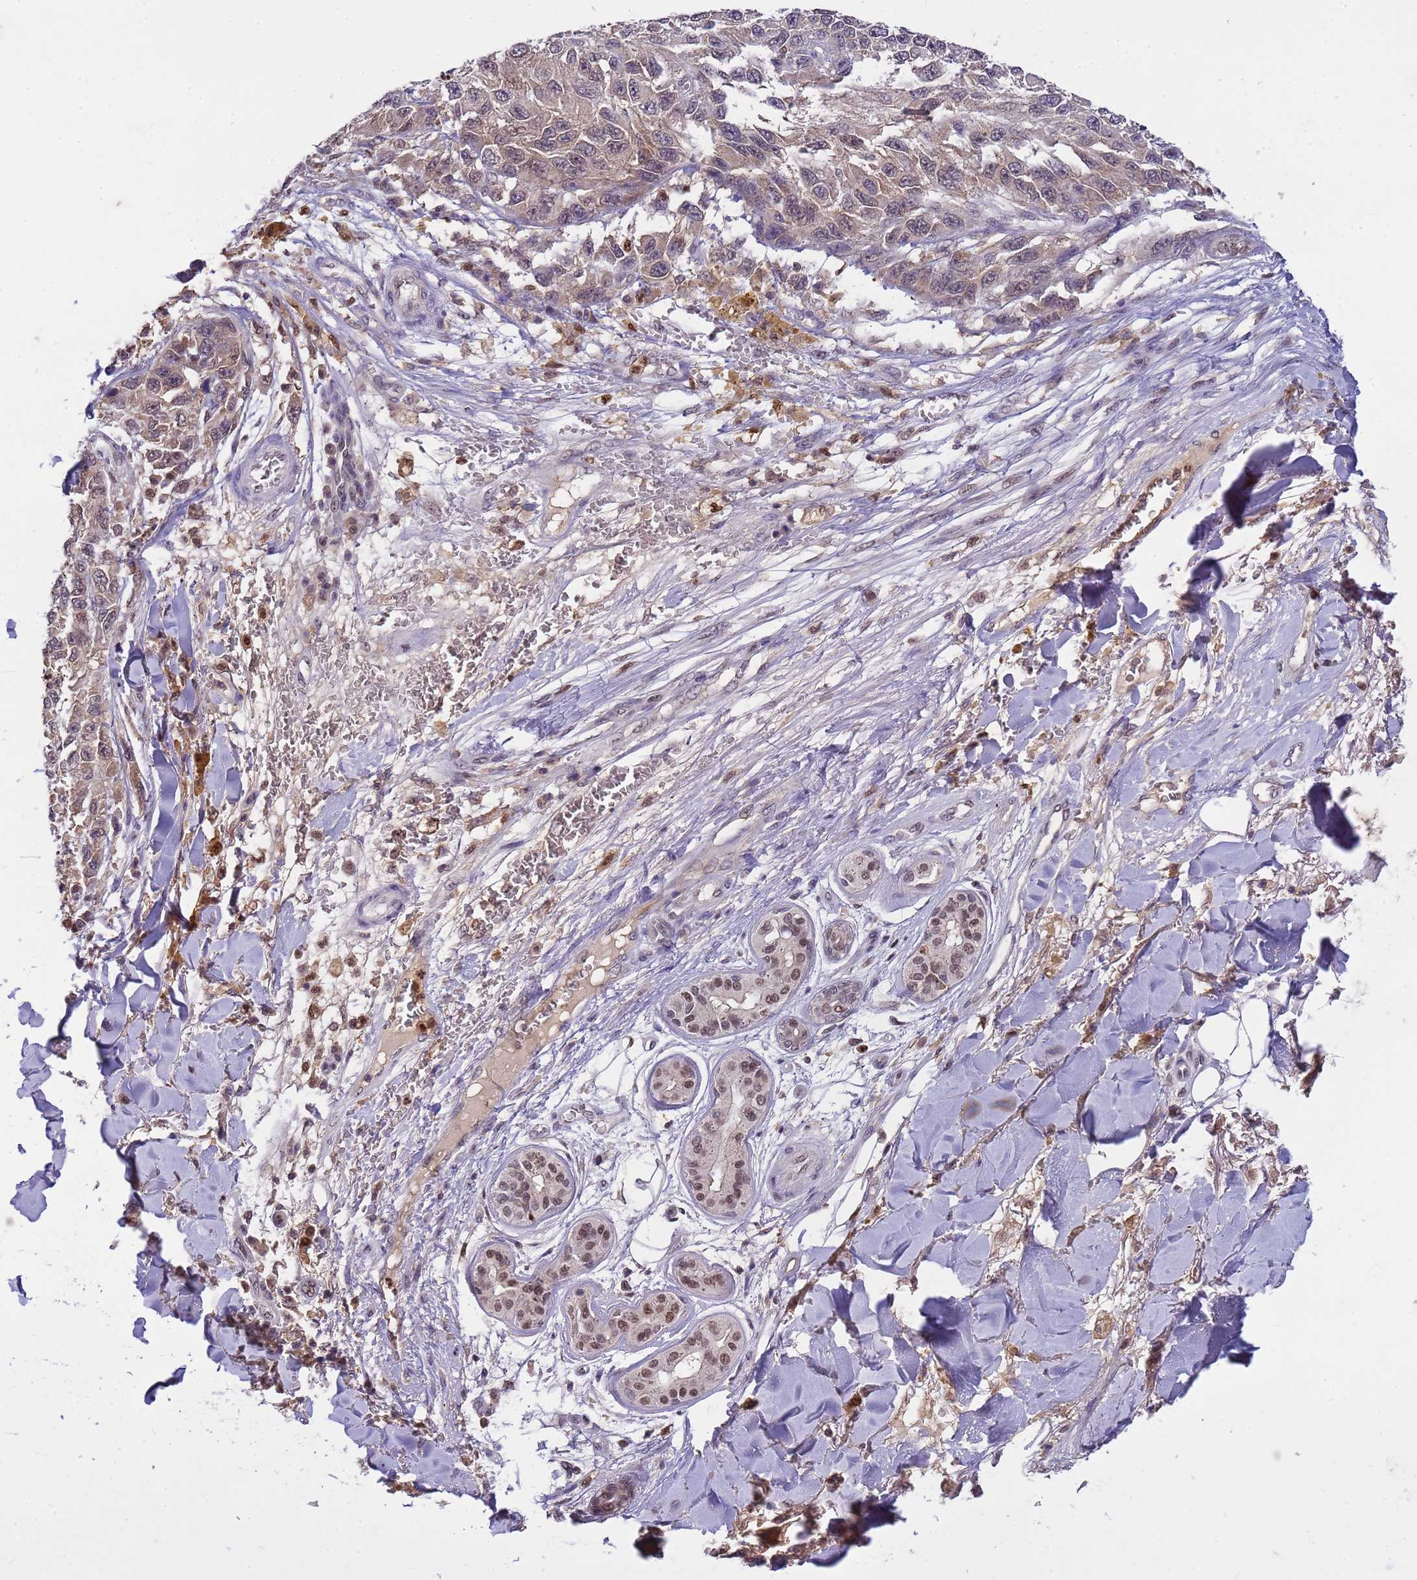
{"staining": {"intensity": "weak", "quantity": "<25%", "location": "cytoplasmic/membranous,nuclear"}, "tissue": "melanoma", "cell_type": "Tumor cells", "image_type": "cancer", "snomed": [{"axis": "morphology", "description": "Normal tissue, NOS"}, {"axis": "morphology", "description": "Malignant melanoma, NOS"}, {"axis": "topography", "description": "Skin"}], "caption": "An image of human melanoma is negative for staining in tumor cells.", "gene": "CD53", "patient": {"sex": "female", "age": 96}}